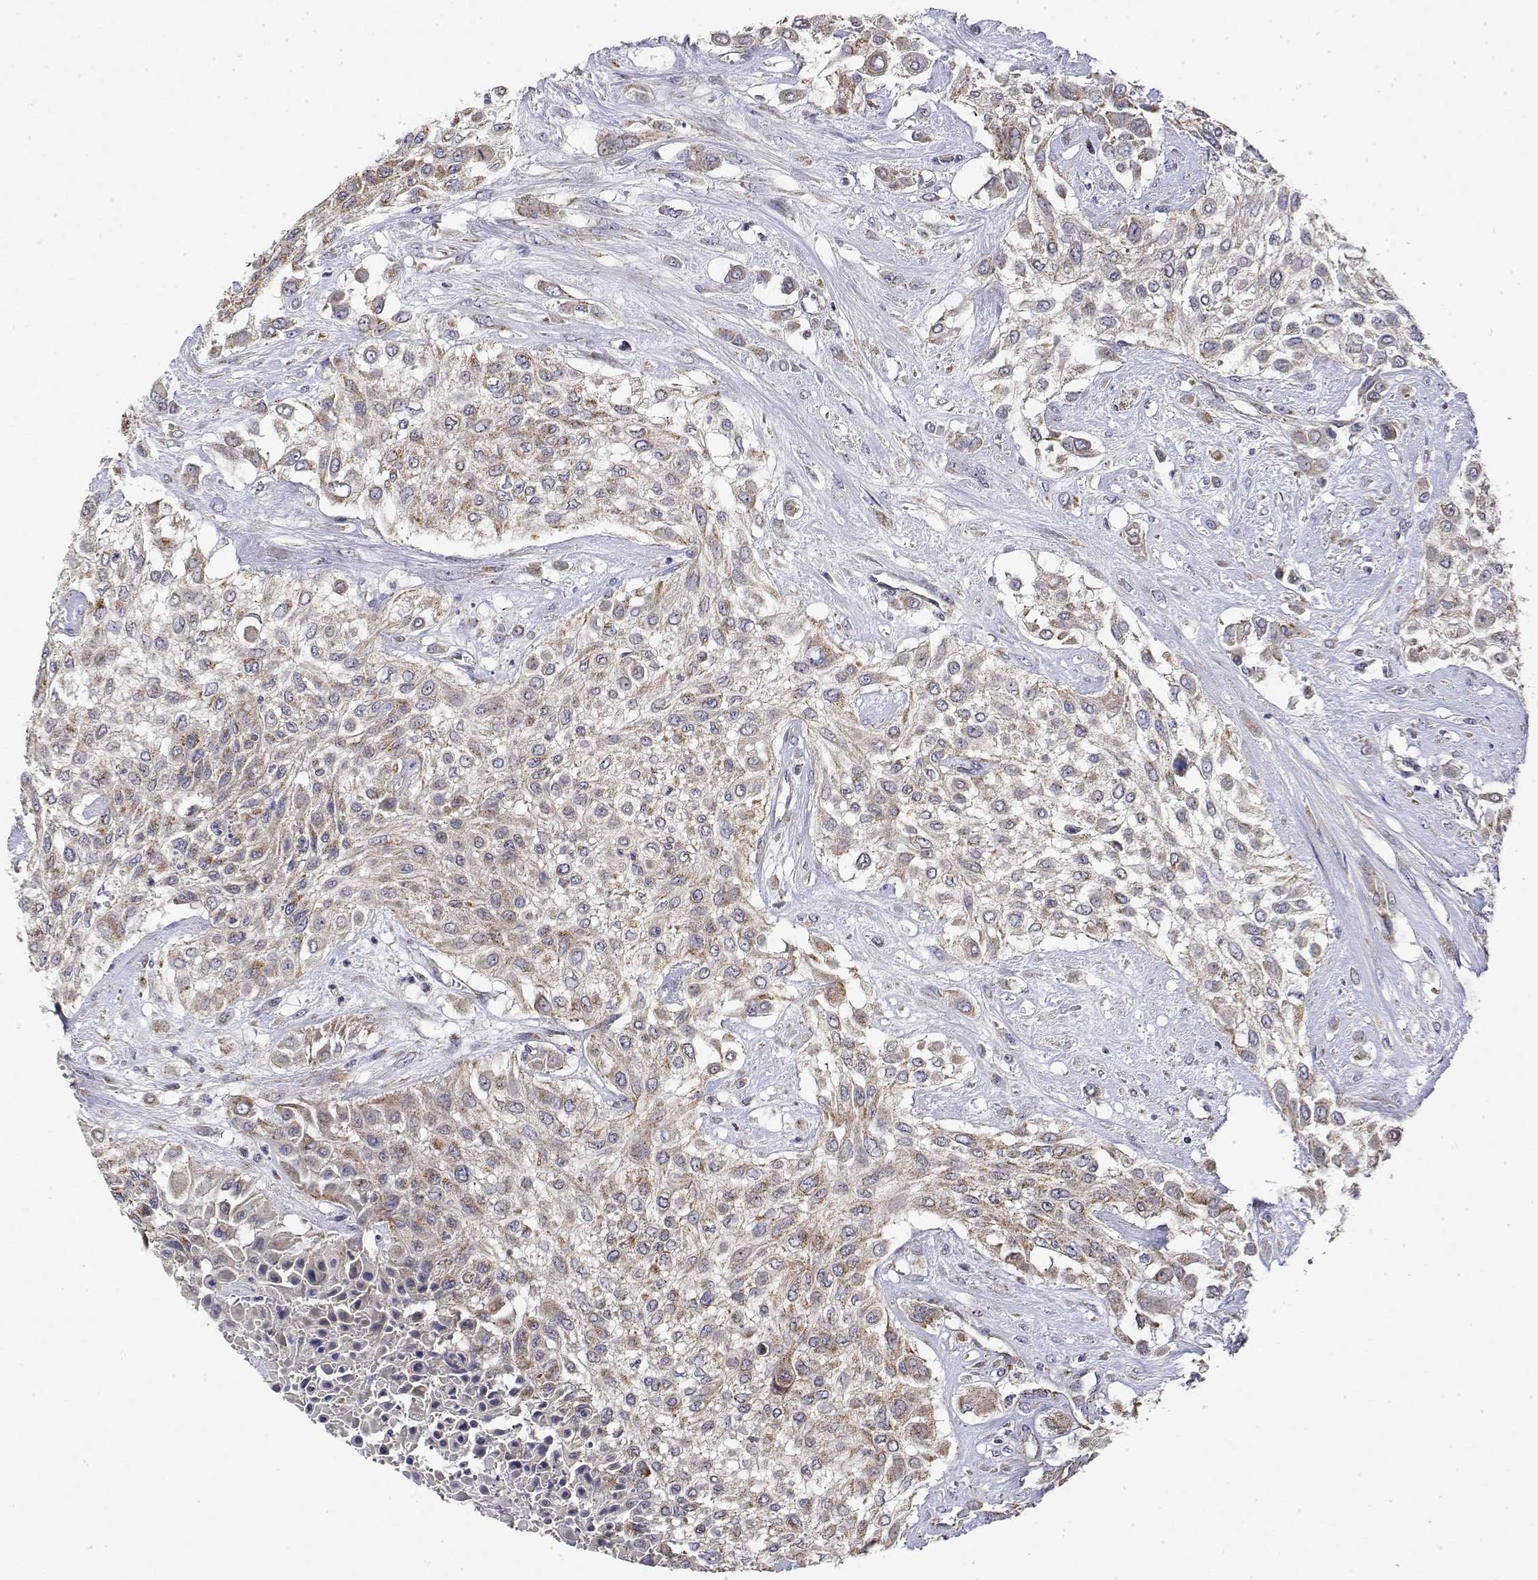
{"staining": {"intensity": "strong", "quantity": "25%-75%", "location": "cytoplasmic/membranous"}, "tissue": "urothelial cancer", "cell_type": "Tumor cells", "image_type": "cancer", "snomed": [{"axis": "morphology", "description": "Urothelial carcinoma, High grade"}, {"axis": "topography", "description": "Urinary bladder"}], "caption": "Immunohistochemistry (IHC) of urothelial carcinoma (high-grade) shows high levels of strong cytoplasmic/membranous expression in approximately 25%-75% of tumor cells.", "gene": "GADD45GIP1", "patient": {"sex": "male", "age": 57}}